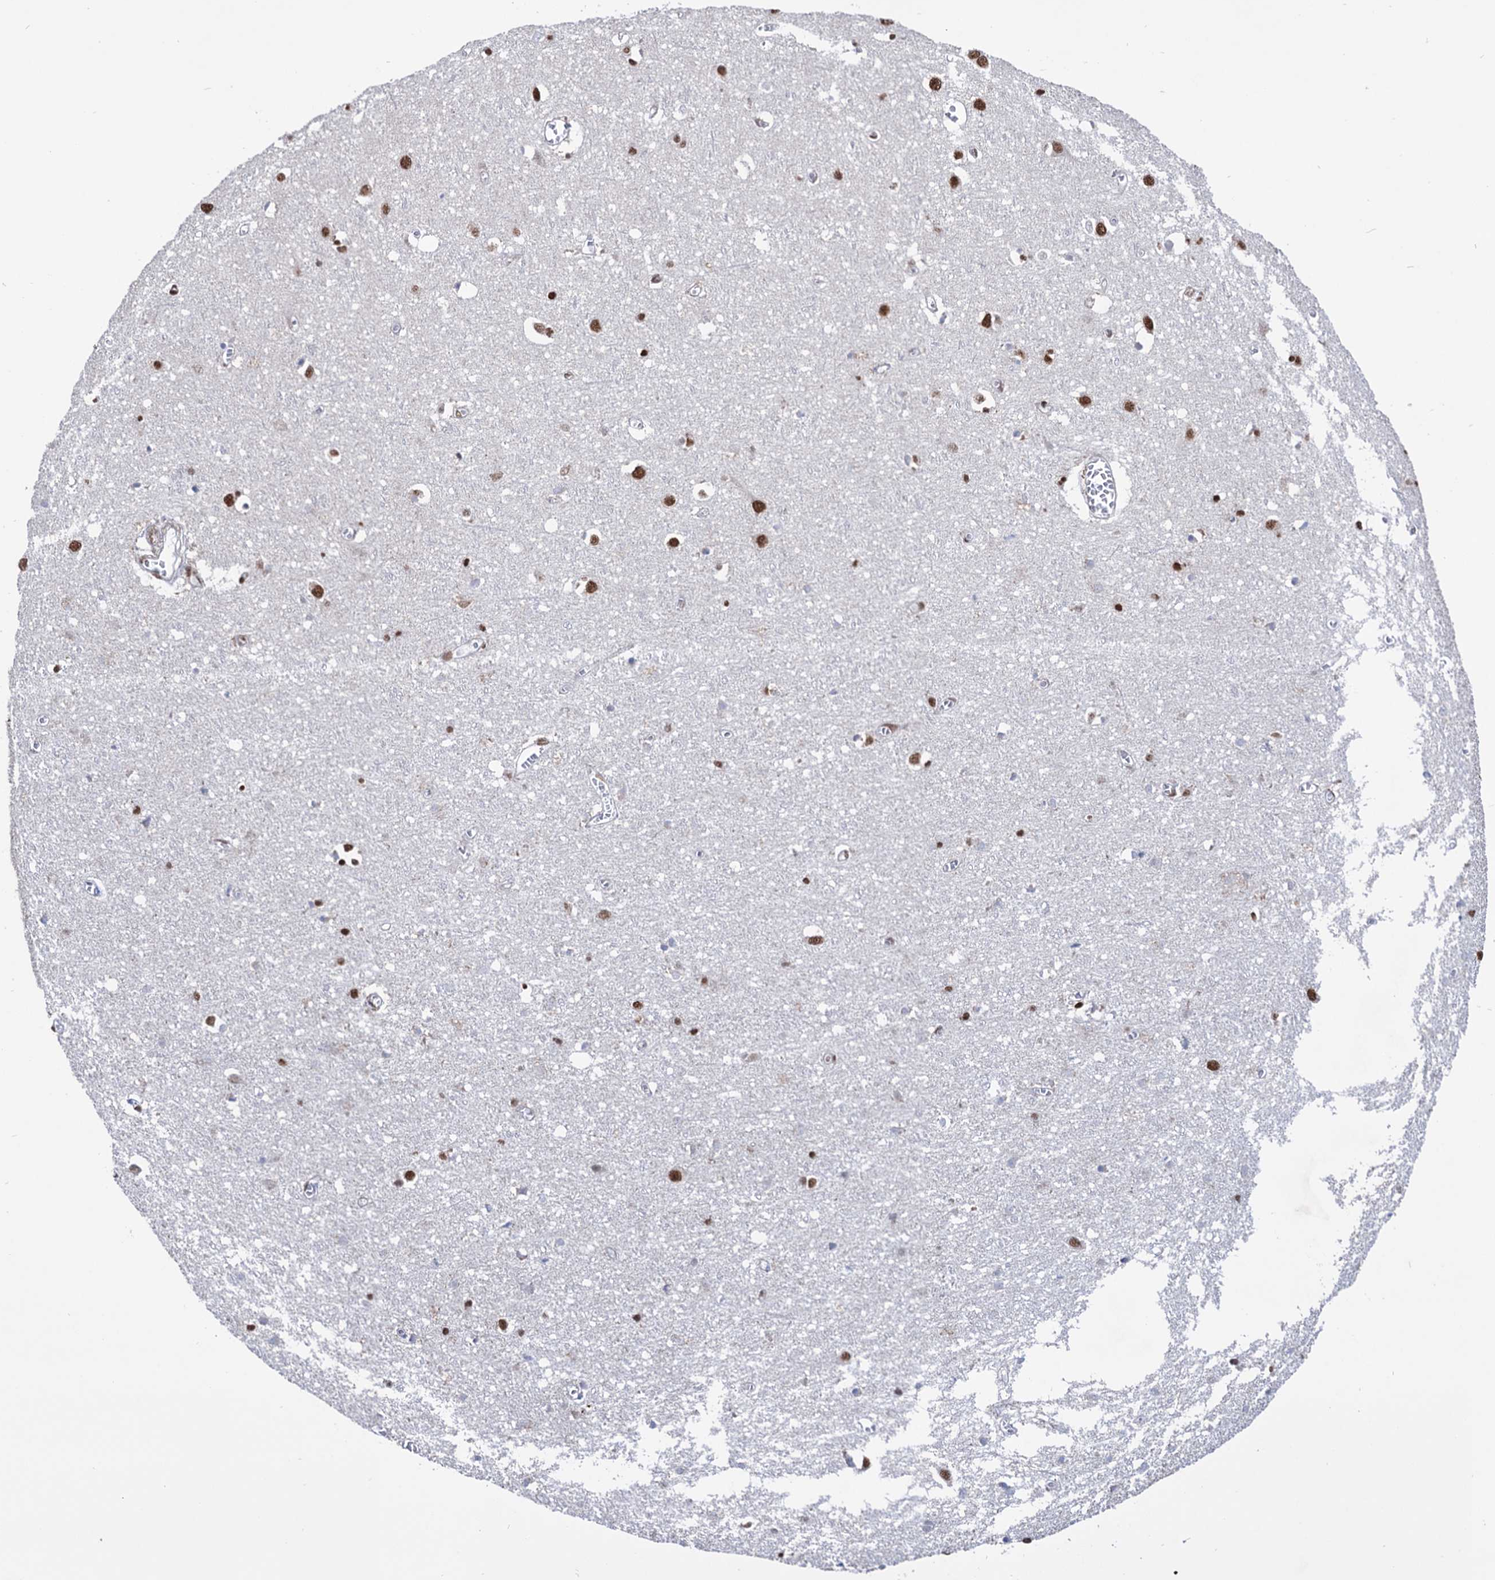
{"staining": {"intensity": "strong", "quantity": ">75%", "location": "nuclear"}, "tissue": "cerebral cortex", "cell_type": "Endothelial cells", "image_type": "normal", "snomed": [{"axis": "morphology", "description": "Normal tissue, NOS"}, {"axis": "topography", "description": "Cerebral cortex"}], "caption": "Protein positivity by immunohistochemistry exhibits strong nuclear staining in approximately >75% of endothelial cells in benign cerebral cortex. The staining was performed using DAB (3,3'-diaminobenzidine), with brown indicating positive protein expression. Nuclei are stained blue with hematoxylin.", "gene": "ABHD10", "patient": {"sex": "female", "age": 64}}